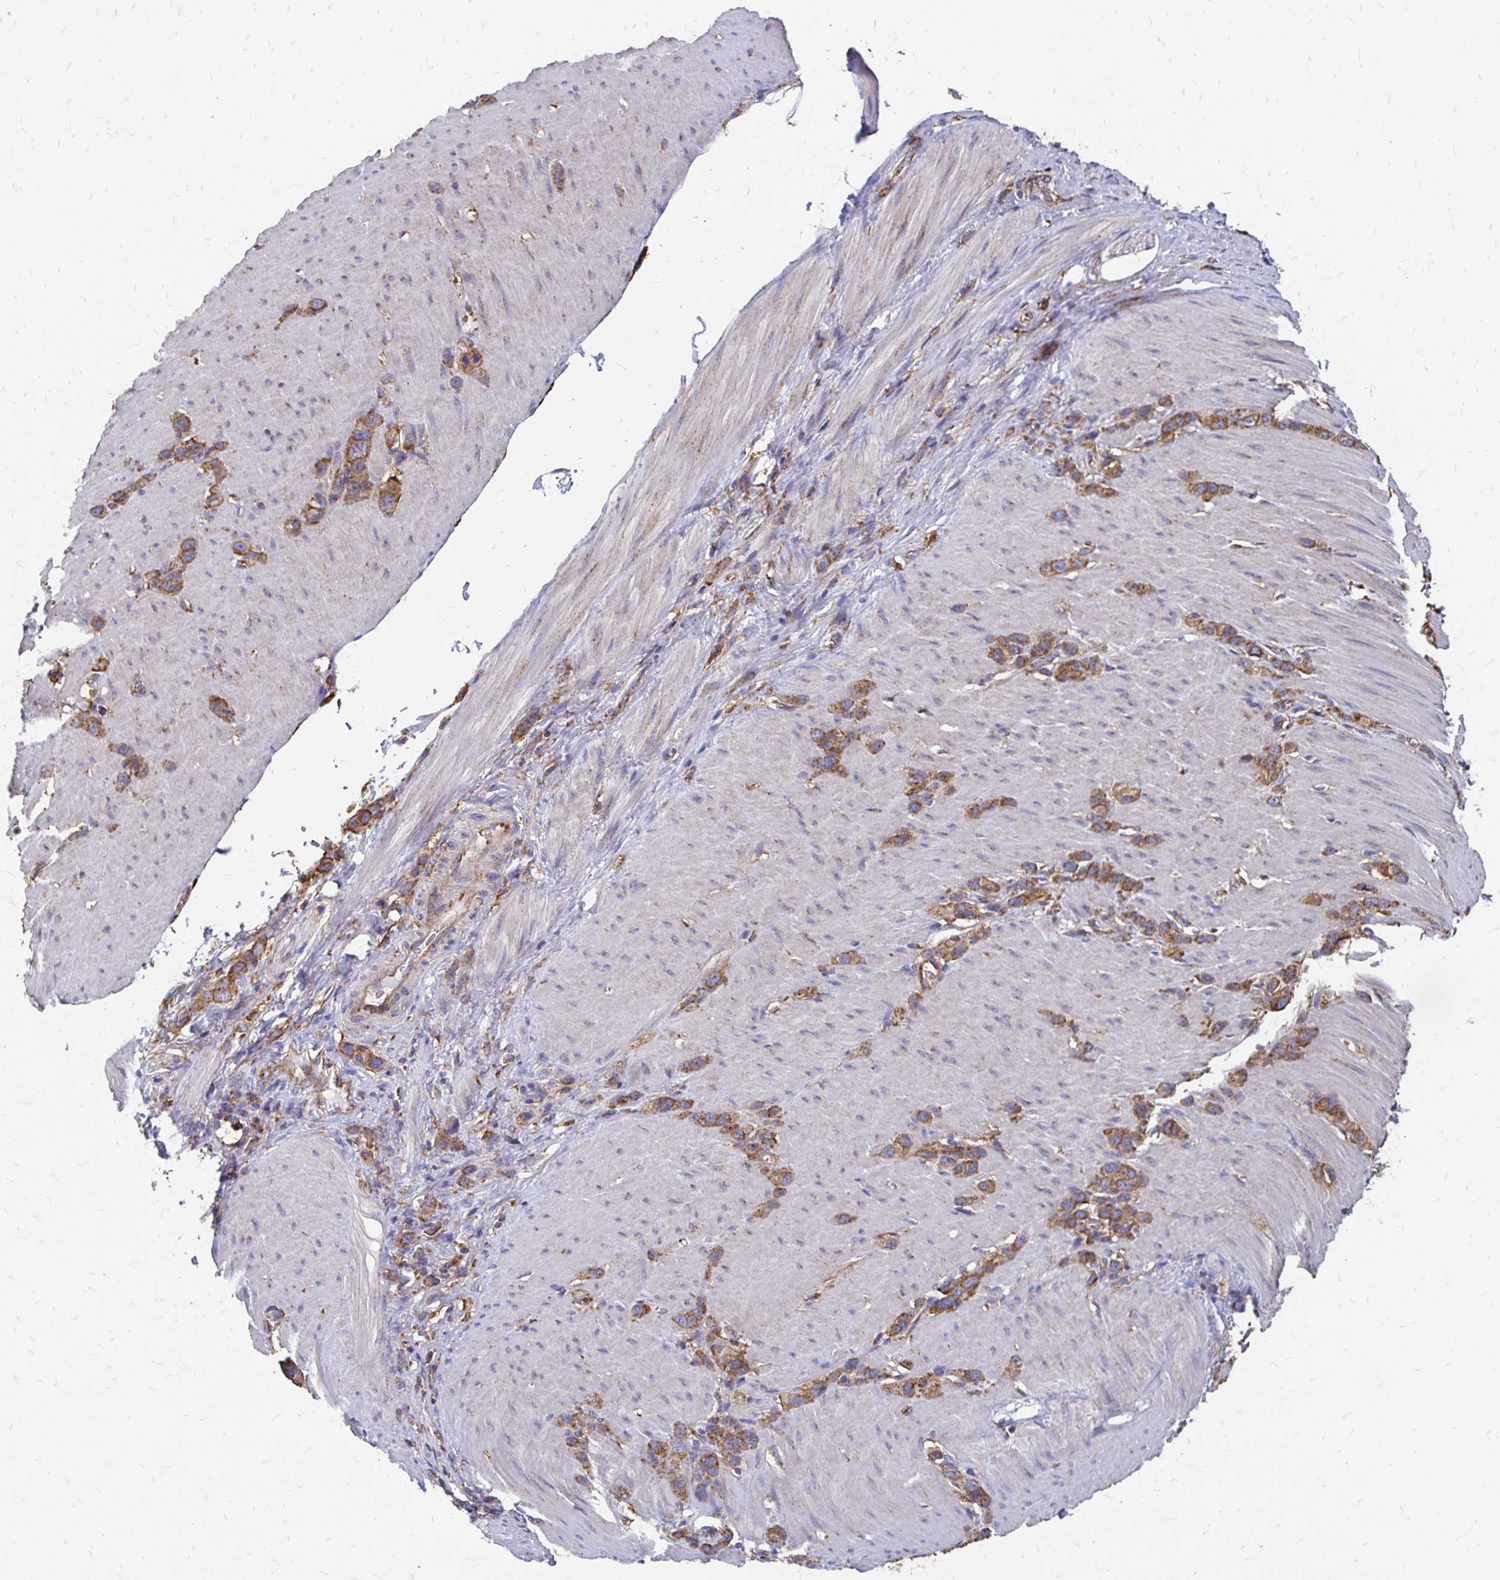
{"staining": {"intensity": "moderate", "quantity": ">75%", "location": "cytoplasmic/membranous"}, "tissue": "stomach cancer", "cell_type": "Tumor cells", "image_type": "cancer", "snomed": [{"axis": "morphology", "description": "Adenocarcinoma, NOS"}, {"axis": "topography", "description": "Stomach"}], "caption": "This is an image of IHC staining of stomach cancer, which shows moderate positivity in the cytoplasmic/membranous of tumor cells.", "gene": "CLTC", "patient": {"sex": "female", "age": 65}}